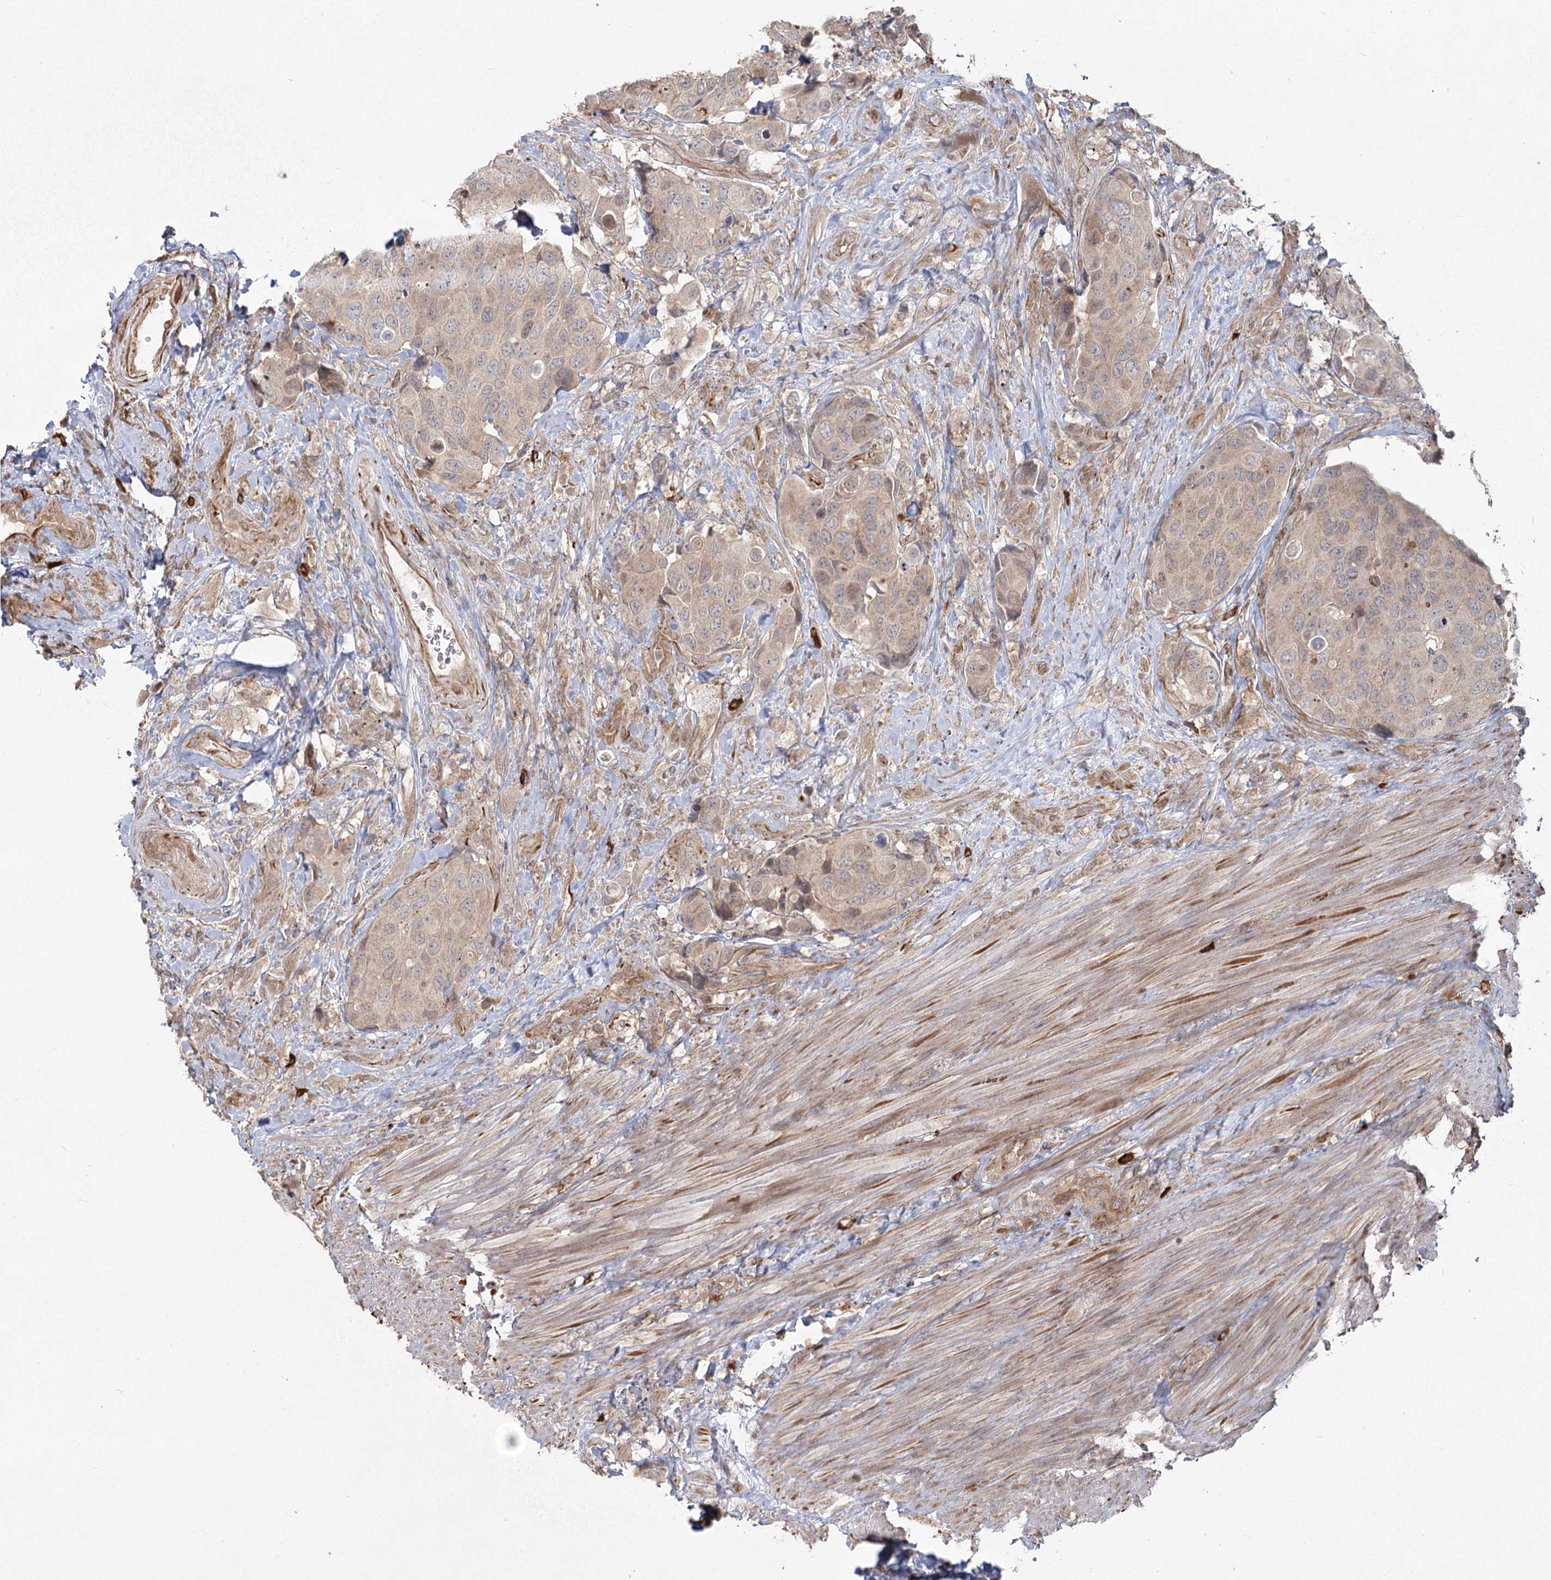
{"staining": {"intensity": "weak", "quantity": ">75%", "location": "cytoplasmic/membranous"}, "tissue": "urothelial cancer", "cell_type": "Tumor cells", "image_type": "cancer", "snomed": [{"axis": "morphology", "description": "Urothelial carcinoma, High grade"}, {"axis": "topography", "description": "Urinary bladder"}], "caption": "Urothelial cancer stained with a protein marker reveals weak staining in tumor cells.", "gene": "AP2M1", "patient": {"sex": "male", "age": 74}}